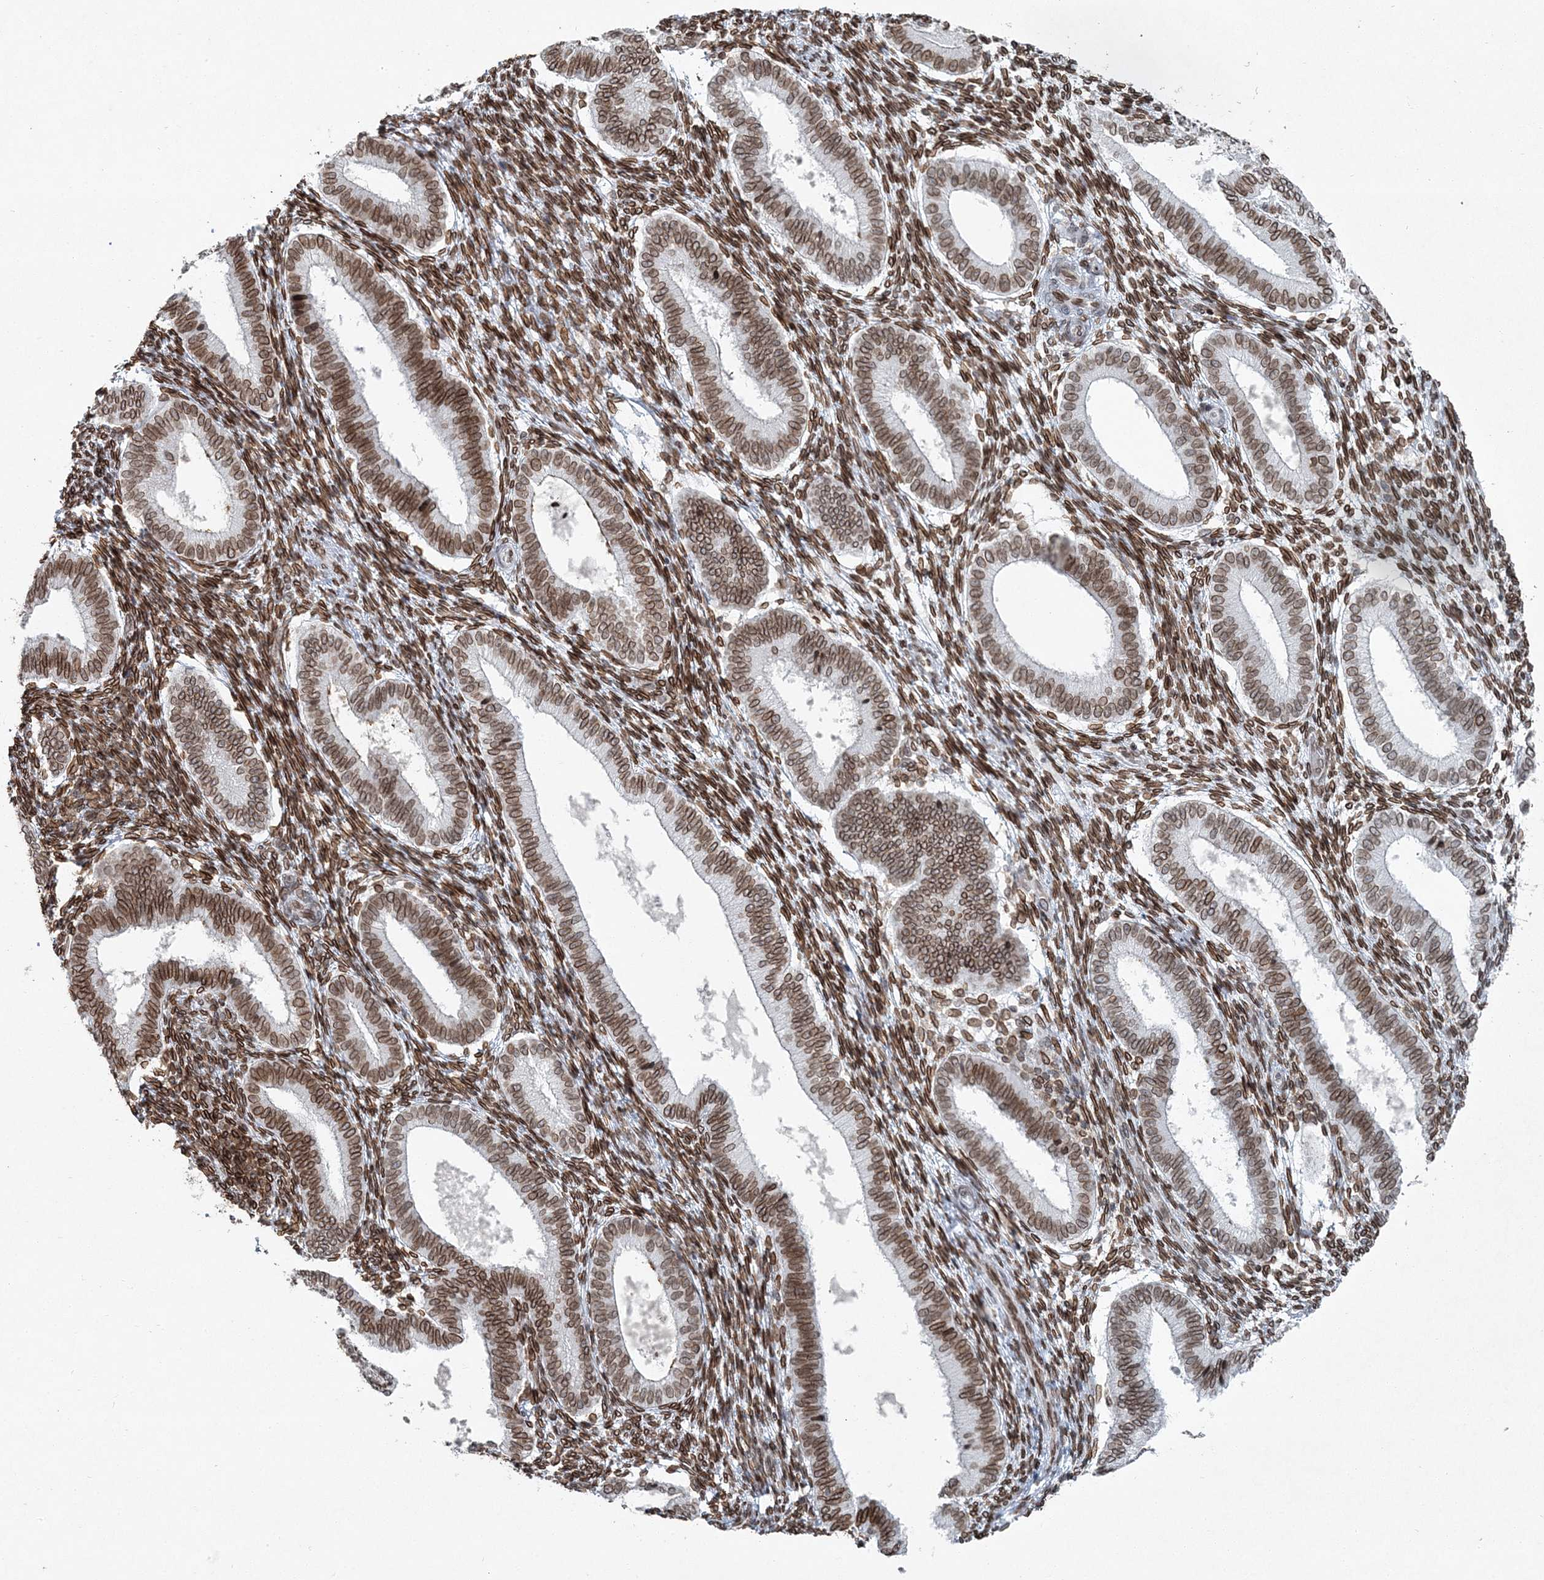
{"staining": {"intensity": "strong", "quantity": ">75%", "location": "cytoplasmic/membranous,nuclear"}, "tissue": "endometrium", "cell_type": "Cells in endometrial stroma", "image_type": "normal", "snomed": [{"axis": "morphology", "description": "Normal tissue, NOS"}, {"axis": "topography", "description": "Endometrium"}], "caption": "Strong cytoplasmic/membranous,nuclear positivity is present in about >75% of cells in endometrial stroma in benign endometrium.", "gene": "GJD4", "patient": {"sex": "female", "age": 39}}